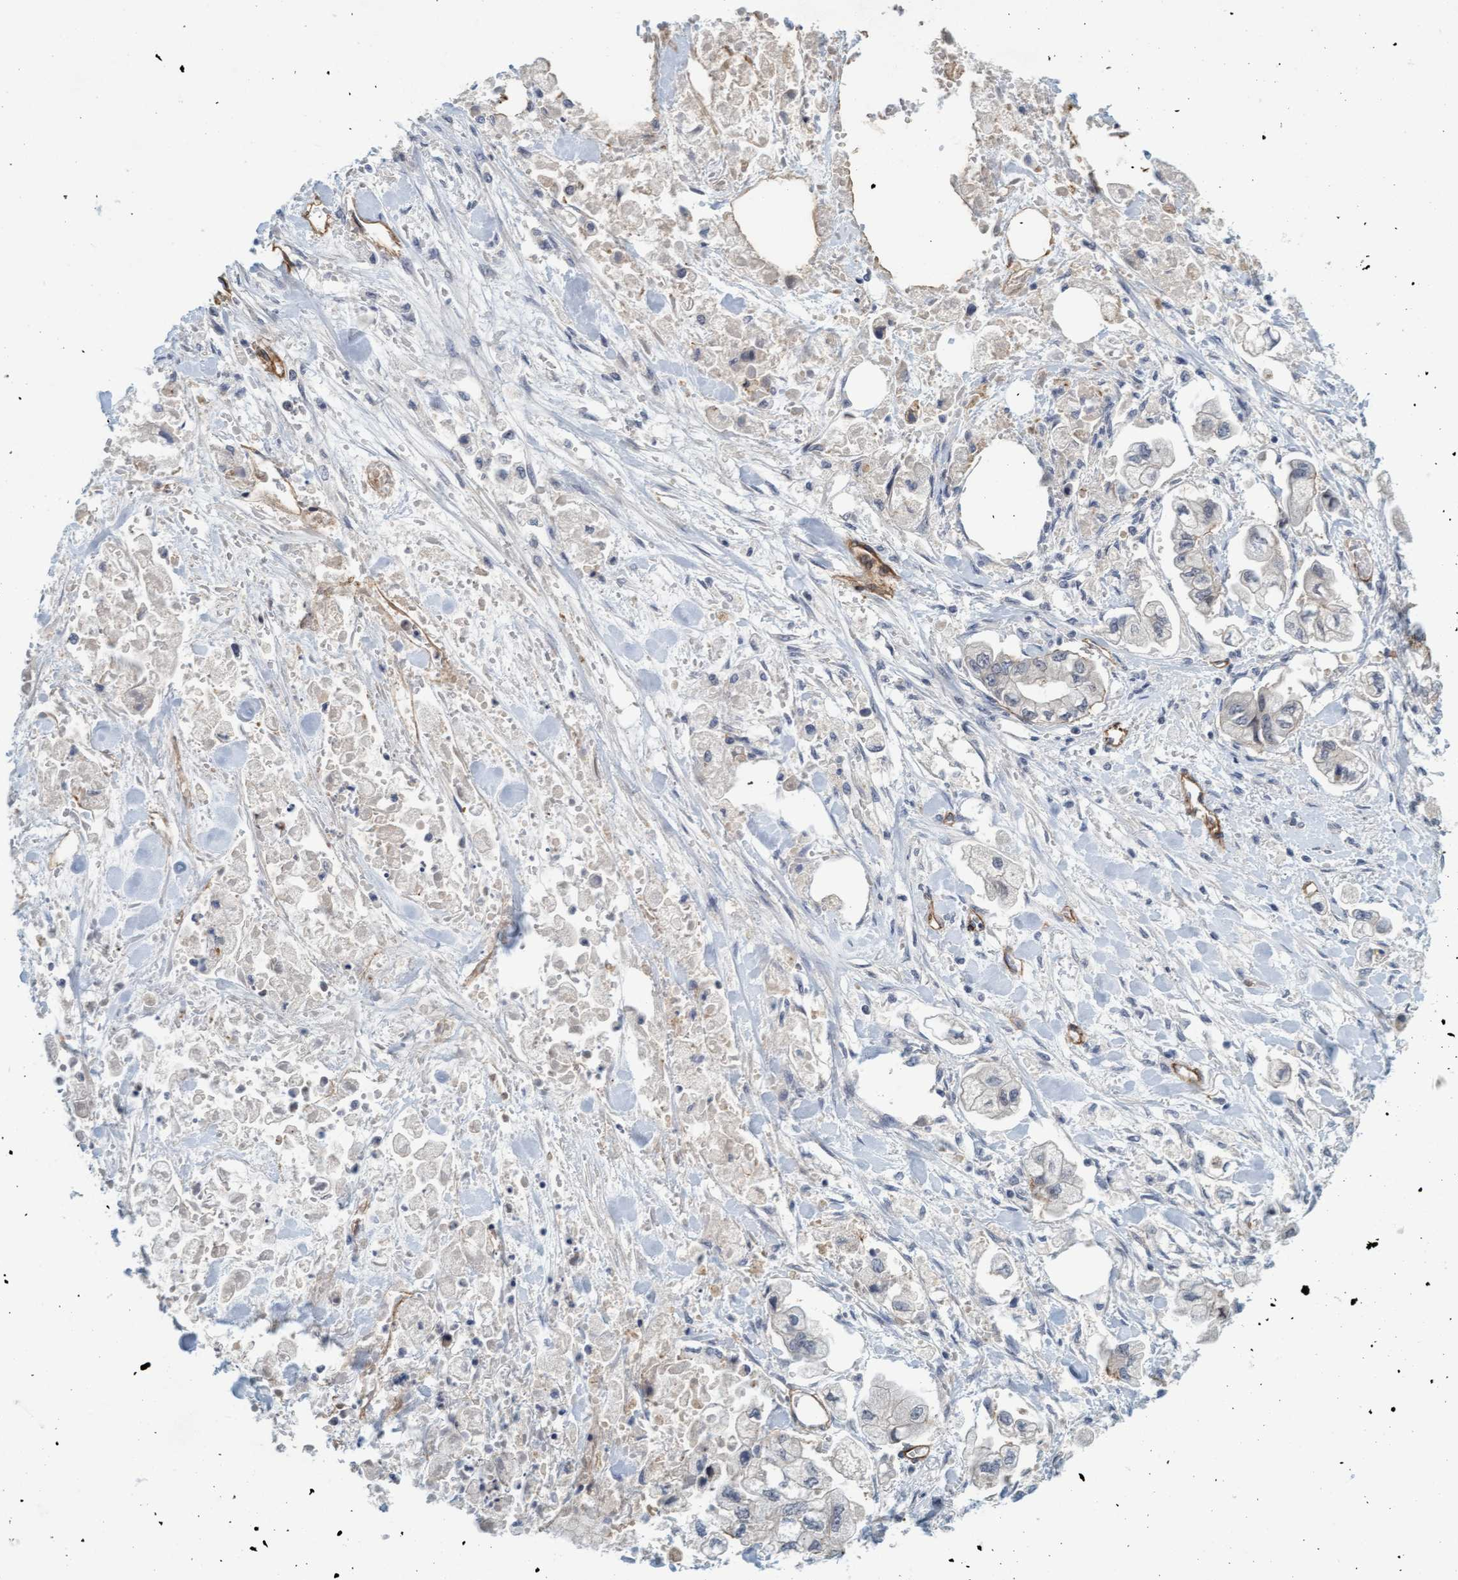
{"staining": {"intensity": "negative", "quantity": "none", "location": "none"}, "tissue": "stomach cancer", "cell_type": "Tumor cells", "image_type": "cancer", "snomed": [{"axis": "morphology", "description": "Normal tissue, NOS"}, {"axis": "morphology", "description": "Adenocarcinoma, NOS"}, {"axis": "topography", "description": "Stomach"}], "caption": "An image of human stomach adenocarcinoma is negative for staining in tumor cells.", "gene": "TSTD2", "patient": {"sex": "male", "age": 62}}